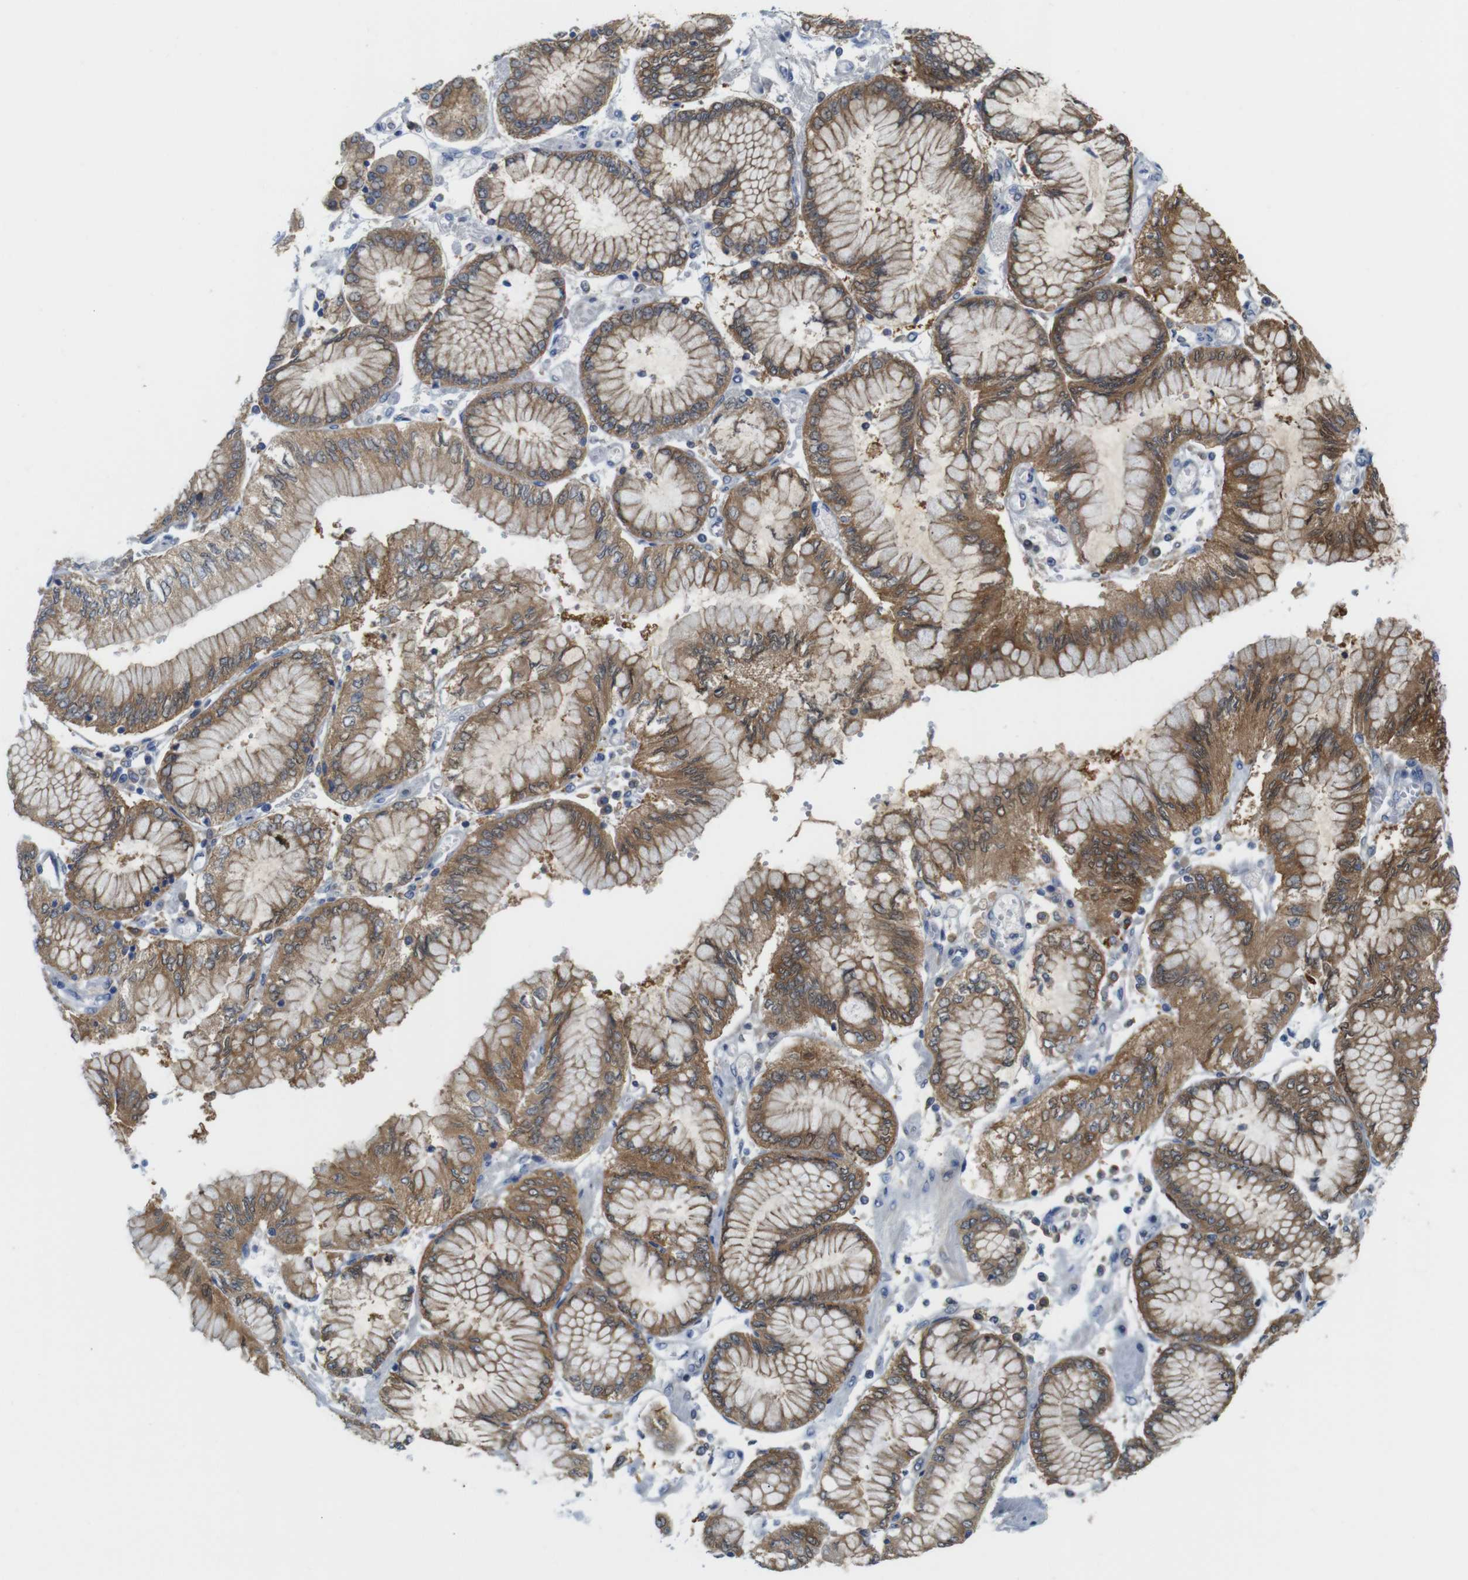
{"staining": {"intensity": "moderate", "quantity": ">75%", "location": "cytoplasmic/membranous"}, "tissue": "stomach cancer", "cell_type": "Tumor cells", "image_type": "cancer", "snomed": [{"axis": "morphology", "description": "Adenocarcinoma, NOS"}, {"axis": "topography", "description": "Stomach"}], "caption": "Moderate cytoplasmic/membranous staining is present in about >75% of tumor cells in stomach cancer. (DAB IHC with brightfield microscopy, high magnification).", "gene": "NEBL", "patient": {"sex": "male", "age": 76}}